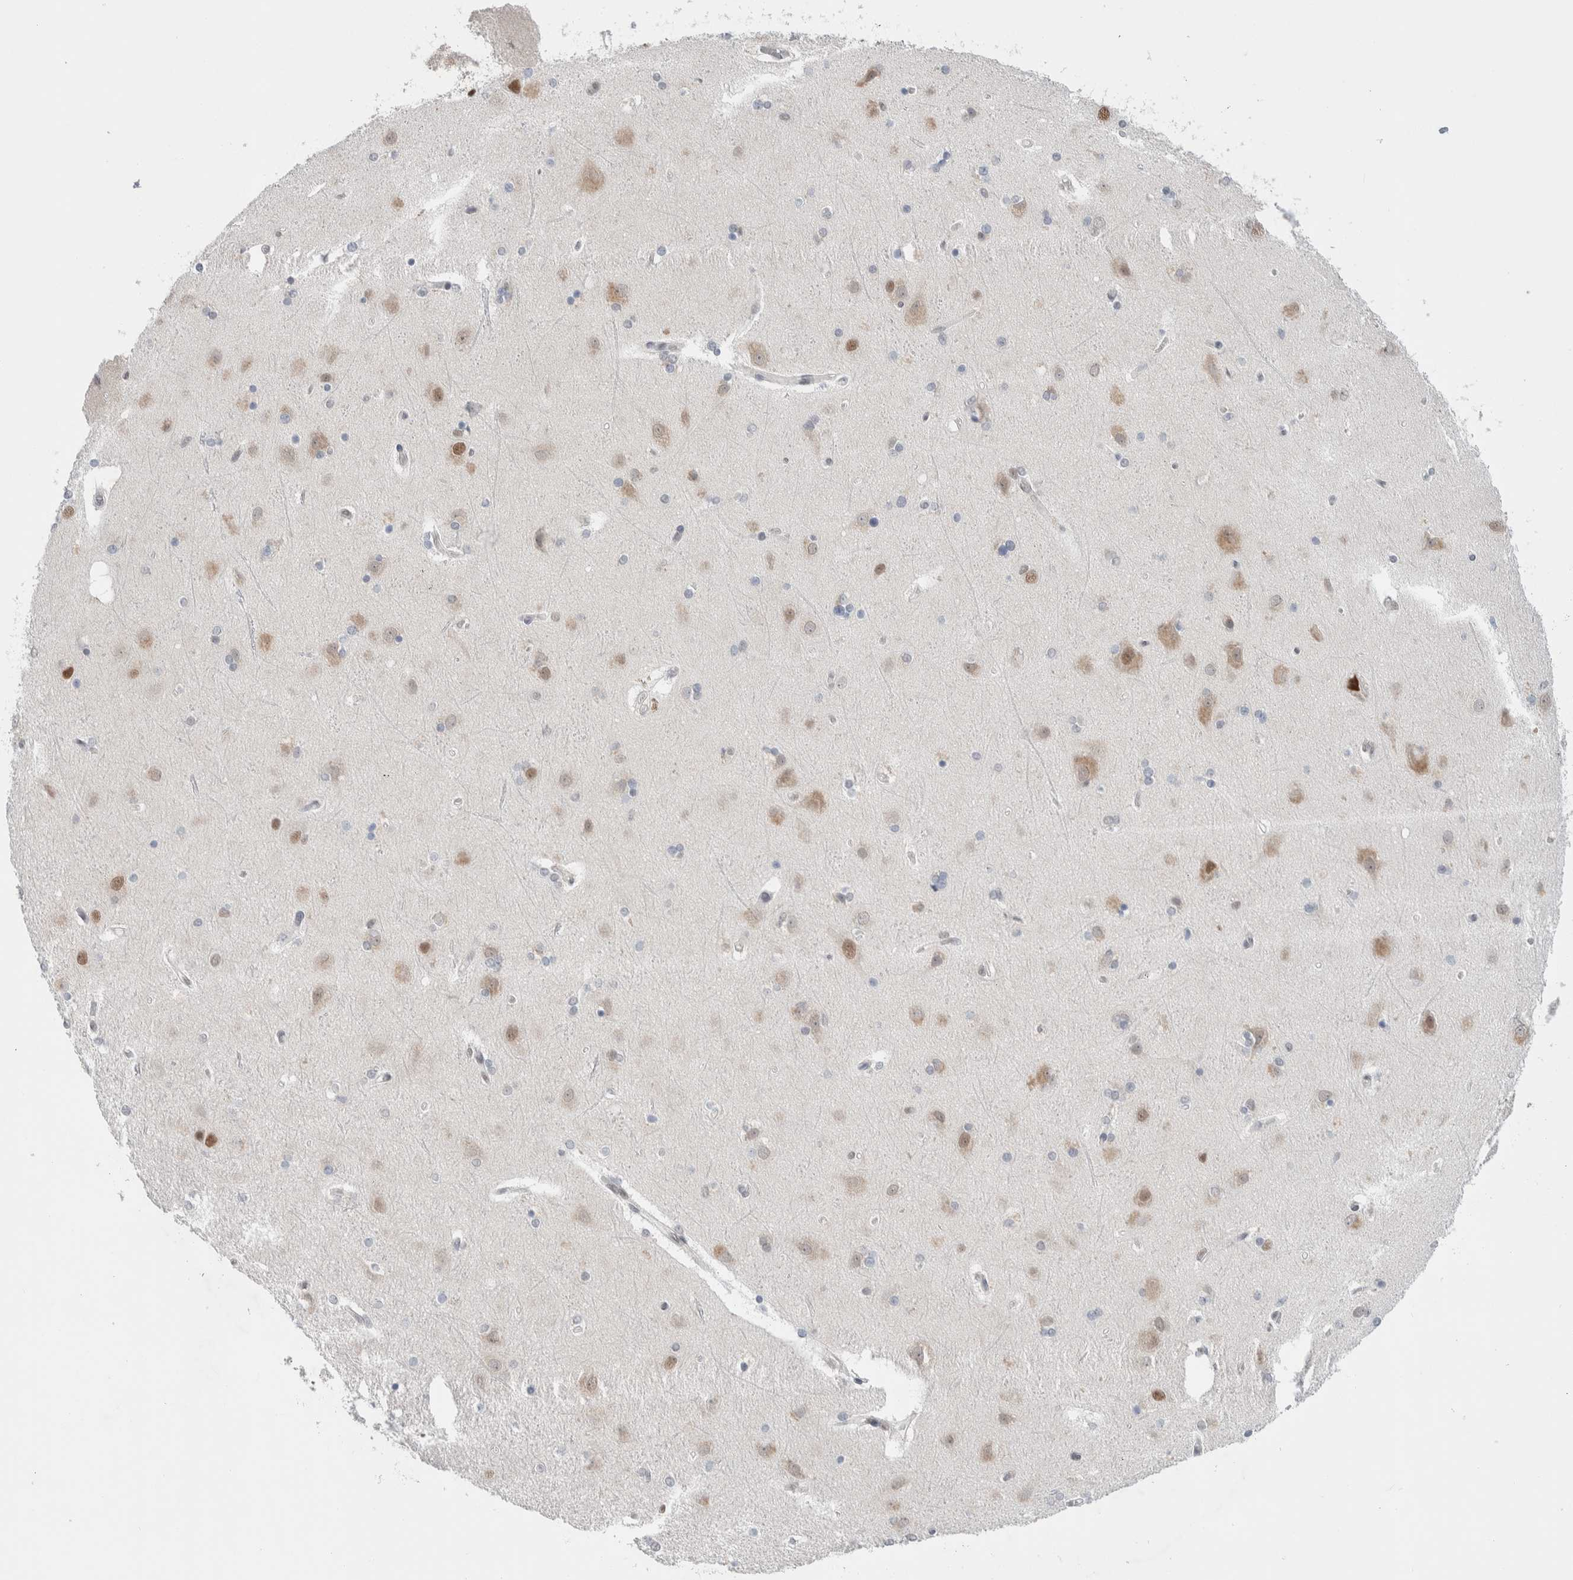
{"staining": {"intensity": "negative", "quantity": "none", "location": "none"}, "tissue": "cerebral cortex", "cell_type": "Endothelial cells", "image_type": "normal", "snomed": [{"axis": "morphology", "description": "Normal tissue, NOS"}, {"axis": "topography", "description": "Cerebral cortex"}], "caption": "Protein analysis of normal cerebral cortex shows no significant staining in endothelial cells.", "gene": "PRMT1", "patient": {"sex": "female", "age": 54}}